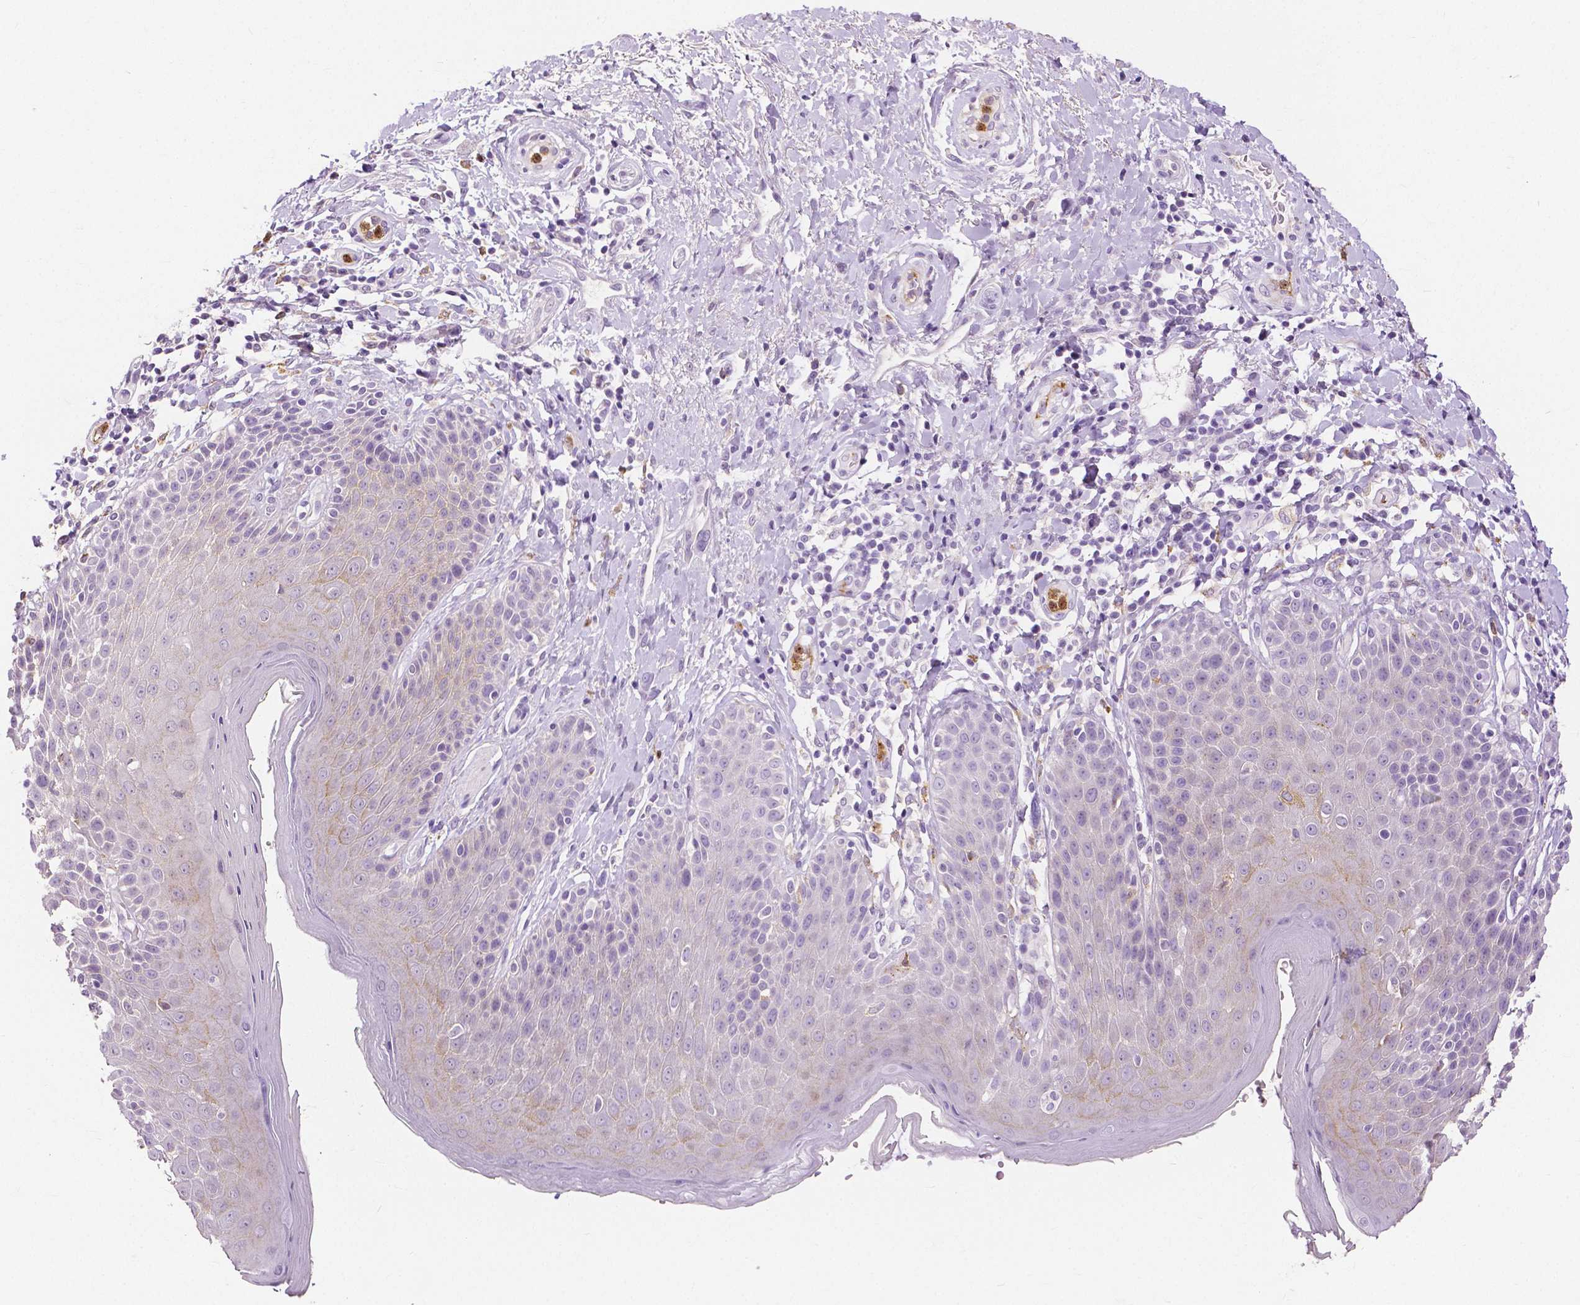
{"staining": {"intensity": "weak", "quantity": "<25%", "location": "cytoplasmic/membranous"}, "tissue": "skin", "cell_type": "Epidermal cells", "image_type": "normal", "snomed": [{"axis": "morphology", "description": "Normal tissue, NOS"}, {"axis": "topography", "description": "Anal"}, {"axis": "topography", "description": "Peripheral nerve tissue"}], "caption": "Human skin stained for a protein using immunohistochemistry (IHC) exhibits no positivity in epidermal cells.", "gene": "CXCR2", "patient": {"sex": "male", "age": 51}}